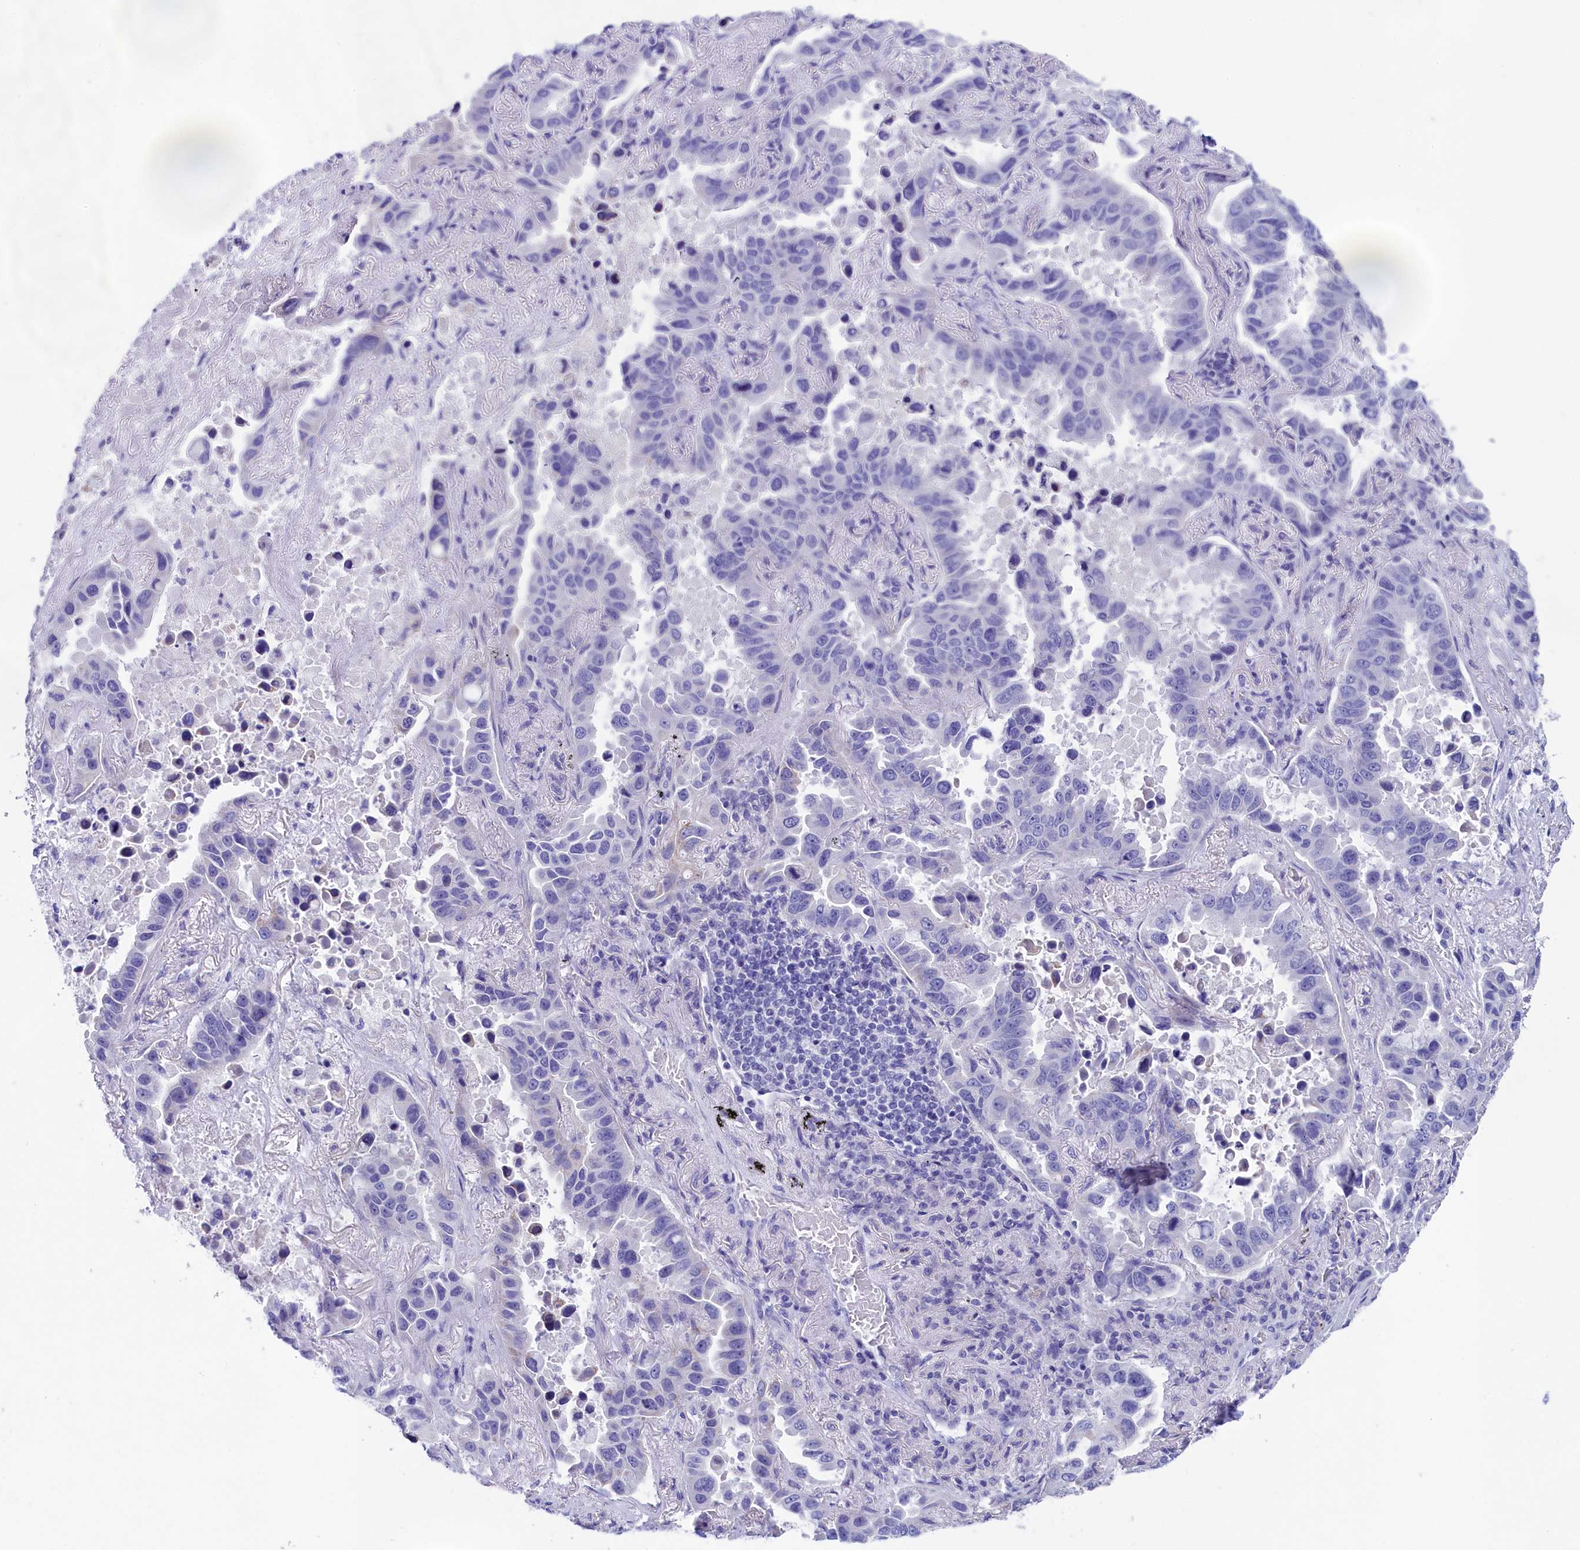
{"staining": {"intensity": "negative", "quantity": "none", "location": "none"}, "tissue": "lung cancer", "cell_type": "Tumor cells", "image_type": "cancer", "snomed": [{"axis": "morphology", "description": "Adenocarcinoma, NOS"}, {"axis": "topography", "description": "Lung"}], "caption": "A photomicrograph of lung cancer stained for a protein displays no brown staining in tumor cells.", "gene": "PRDM12", "patient": {"sex": "male", "age": 64}}